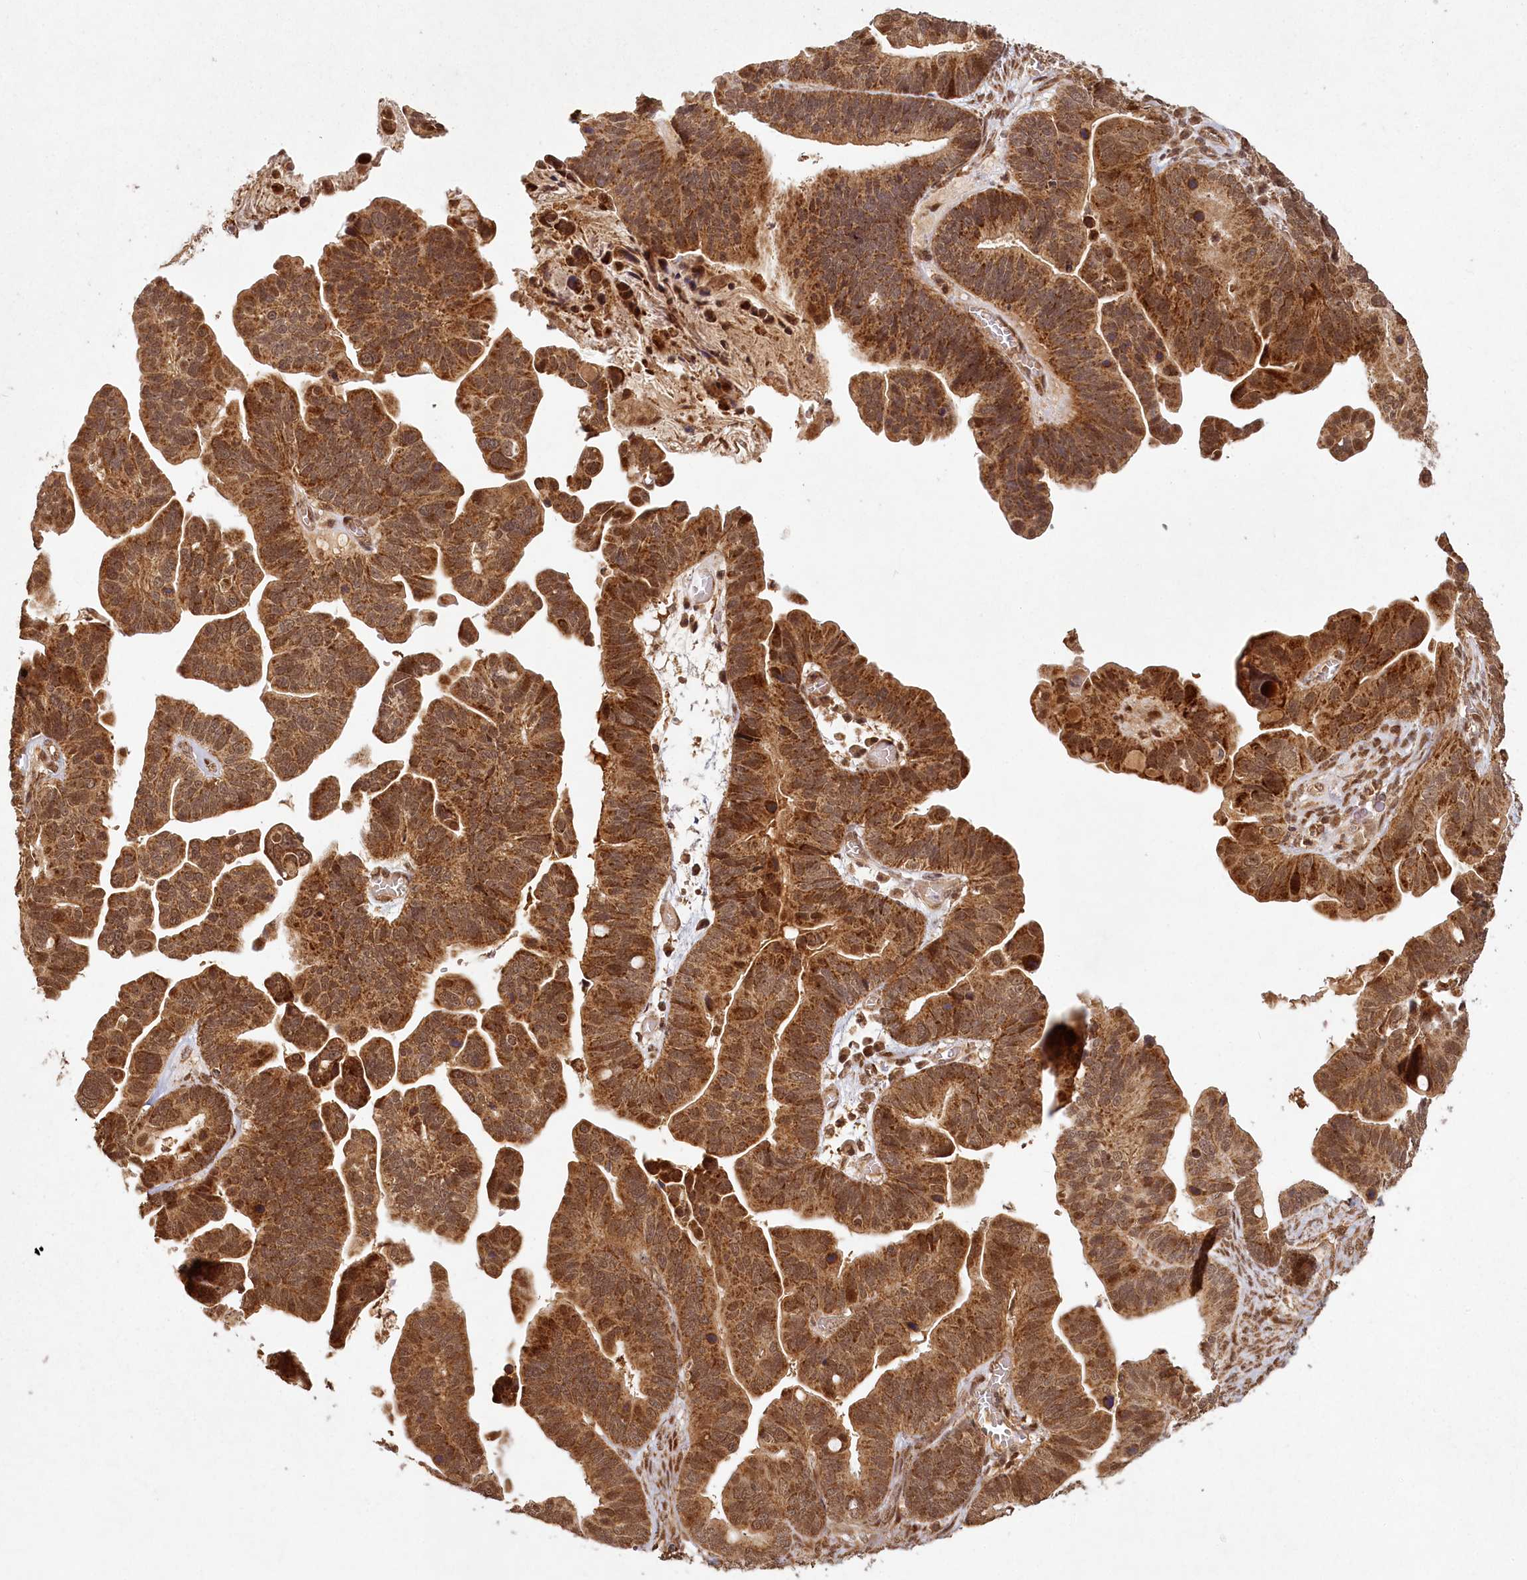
{"staining": {"intensity": "strong", "quantity": ">75%", "location": "cytoplasmic/membranous"}, "tissue": "ovarian cancer", "cell_type": "Tumor cells", "image_type": "cancer", "snomed": [{"axis": "morphology", "description": "Cystadenocarcinoma, serous, NOS"}, {"axis": "topography", "description": "Ovary"}], "caption": "High-magnification brightfield microscopy of serous cystadenocarcinoma (ovarian) stained with DAB (3,3'-diaminobenzidine) (brown) and counterstained with hematoxylin (blue). tumor cells exhibit strong cytoplasmic/membranous expression is seen in about>75% of cells. The staining was performed using DAB, with brown indicating positive protein expression. Nuclei are stained blue with hematoxylin.", "gene": "MICU1", "patient": {"sex": "female", "age": 56}}